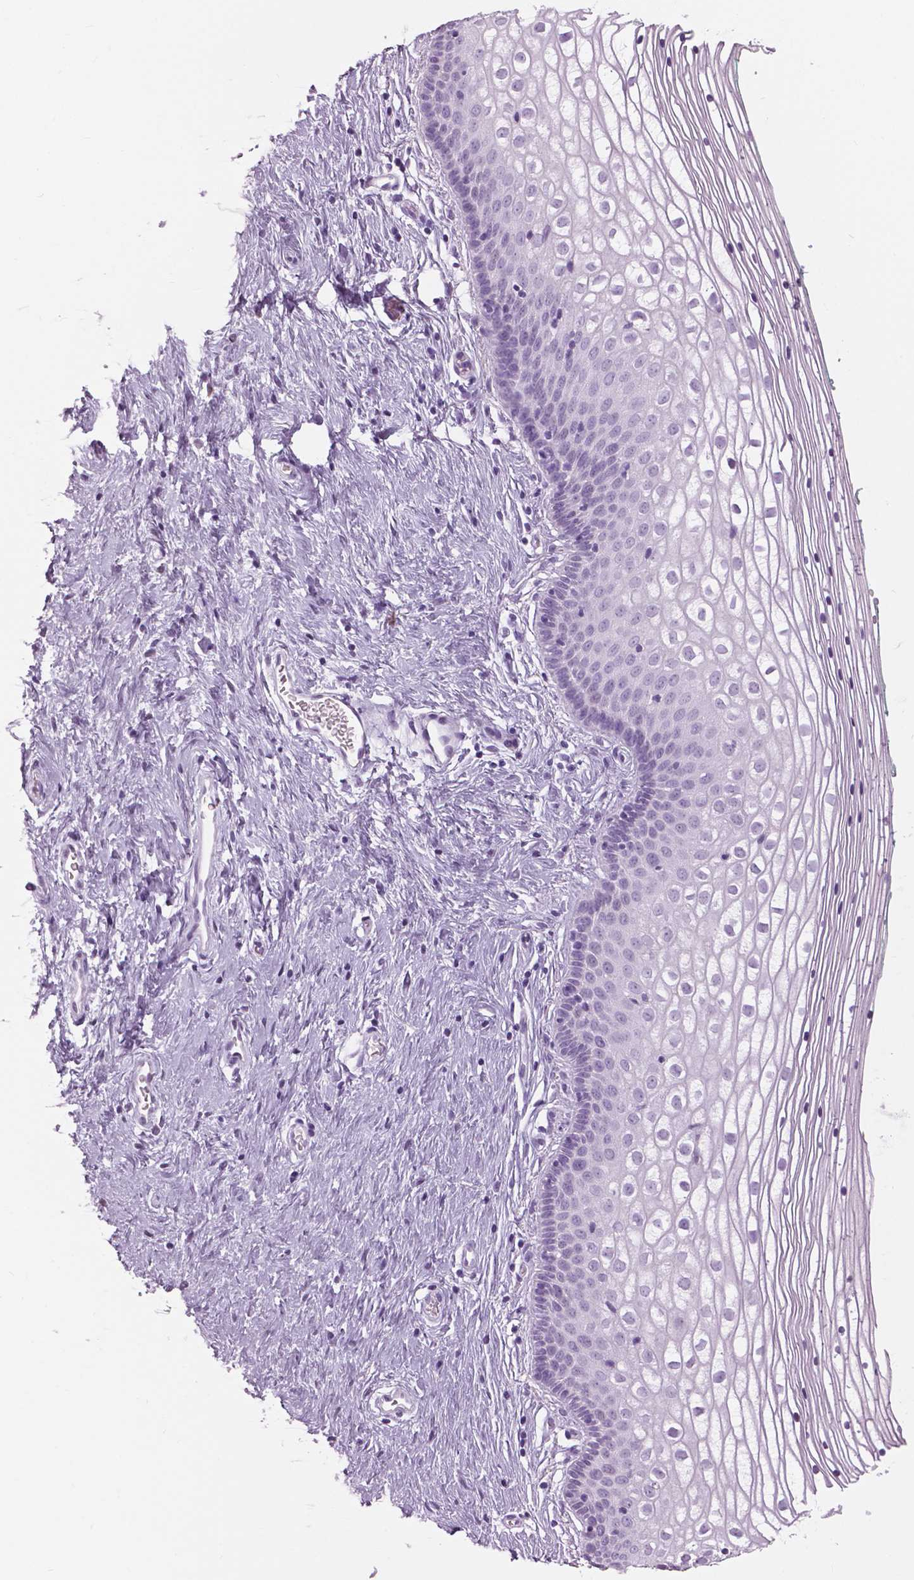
{"staining": {"intensity": "negative", "quantity": "none", "location": "none"}, "tissue": "vagina", "cell_type": "Squamous epithelial cells", "image_type": "normal", "snomed": [{"axis": "morphology", "description": "Normal tissue, NOS"}, {"axis": "topography", "description": "Vagina"}], "caption": "Immunohistochemistry histopathology image of unremarkable vagina: human vagina stained with DAB shows no significant protein expression in squamous epithelial cells. (IHC, brightfield microscopy, high magnification).", "gene": "SFTPD", "patient": {"sex": "female", "age": 36}}